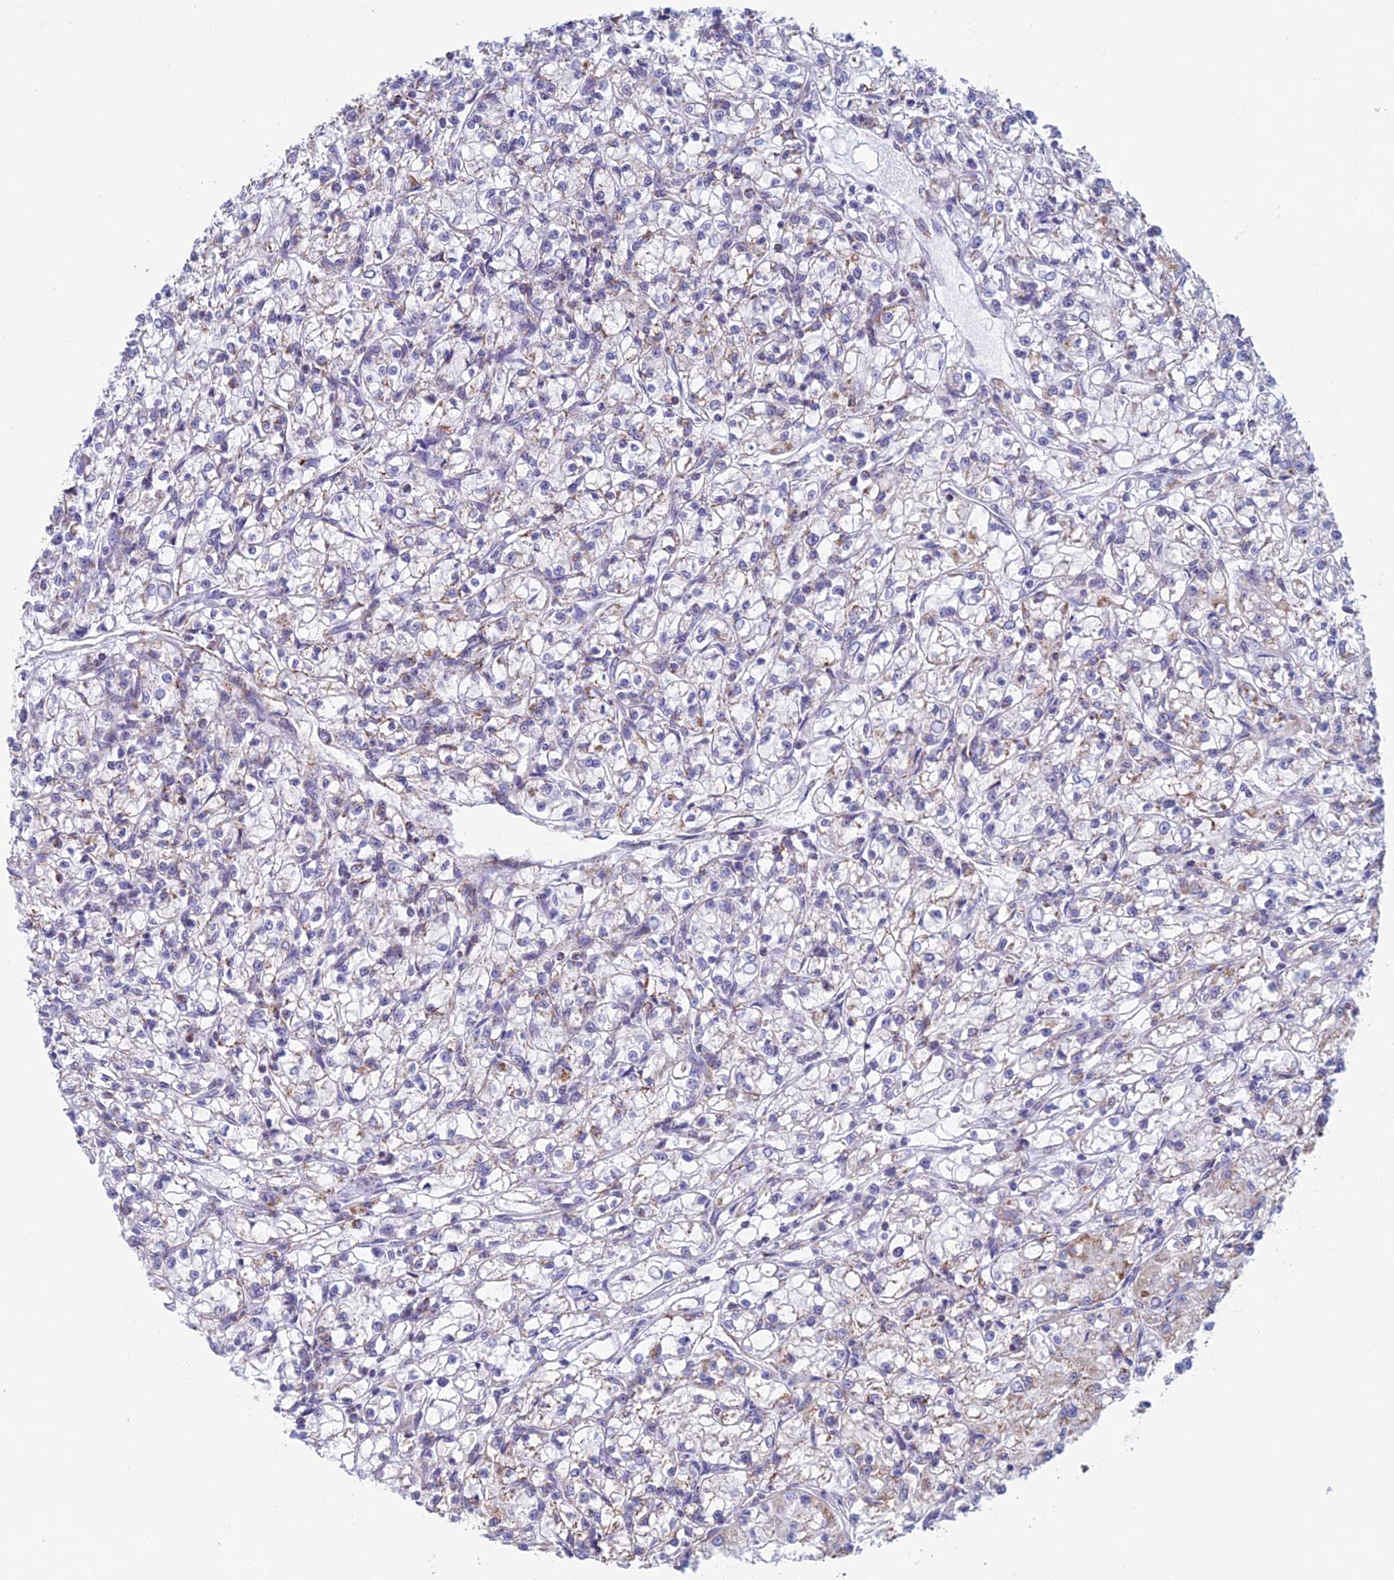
{"staining": {"intensity": "weak", "quantity": "<25%", "location": "cytoplasmic/membranous"}, "tissue": "renal cancer", "cell_type": "Tumor cells", "image_type": "cancer", "snomed": [{"axis": "morphology", "description": "Adenocarcinoma, NOS"}, {"axis": "topography", "description": "Kidney"}], "caption": "IHC of renal adenocarcinoma demonstrates no expression in tumor cells. (Immunohistochemistry (ihc), brightfield microscopy, high magnification).", "gene": "ZNG1B", "patient": {"sex": "female", "age": 59}}